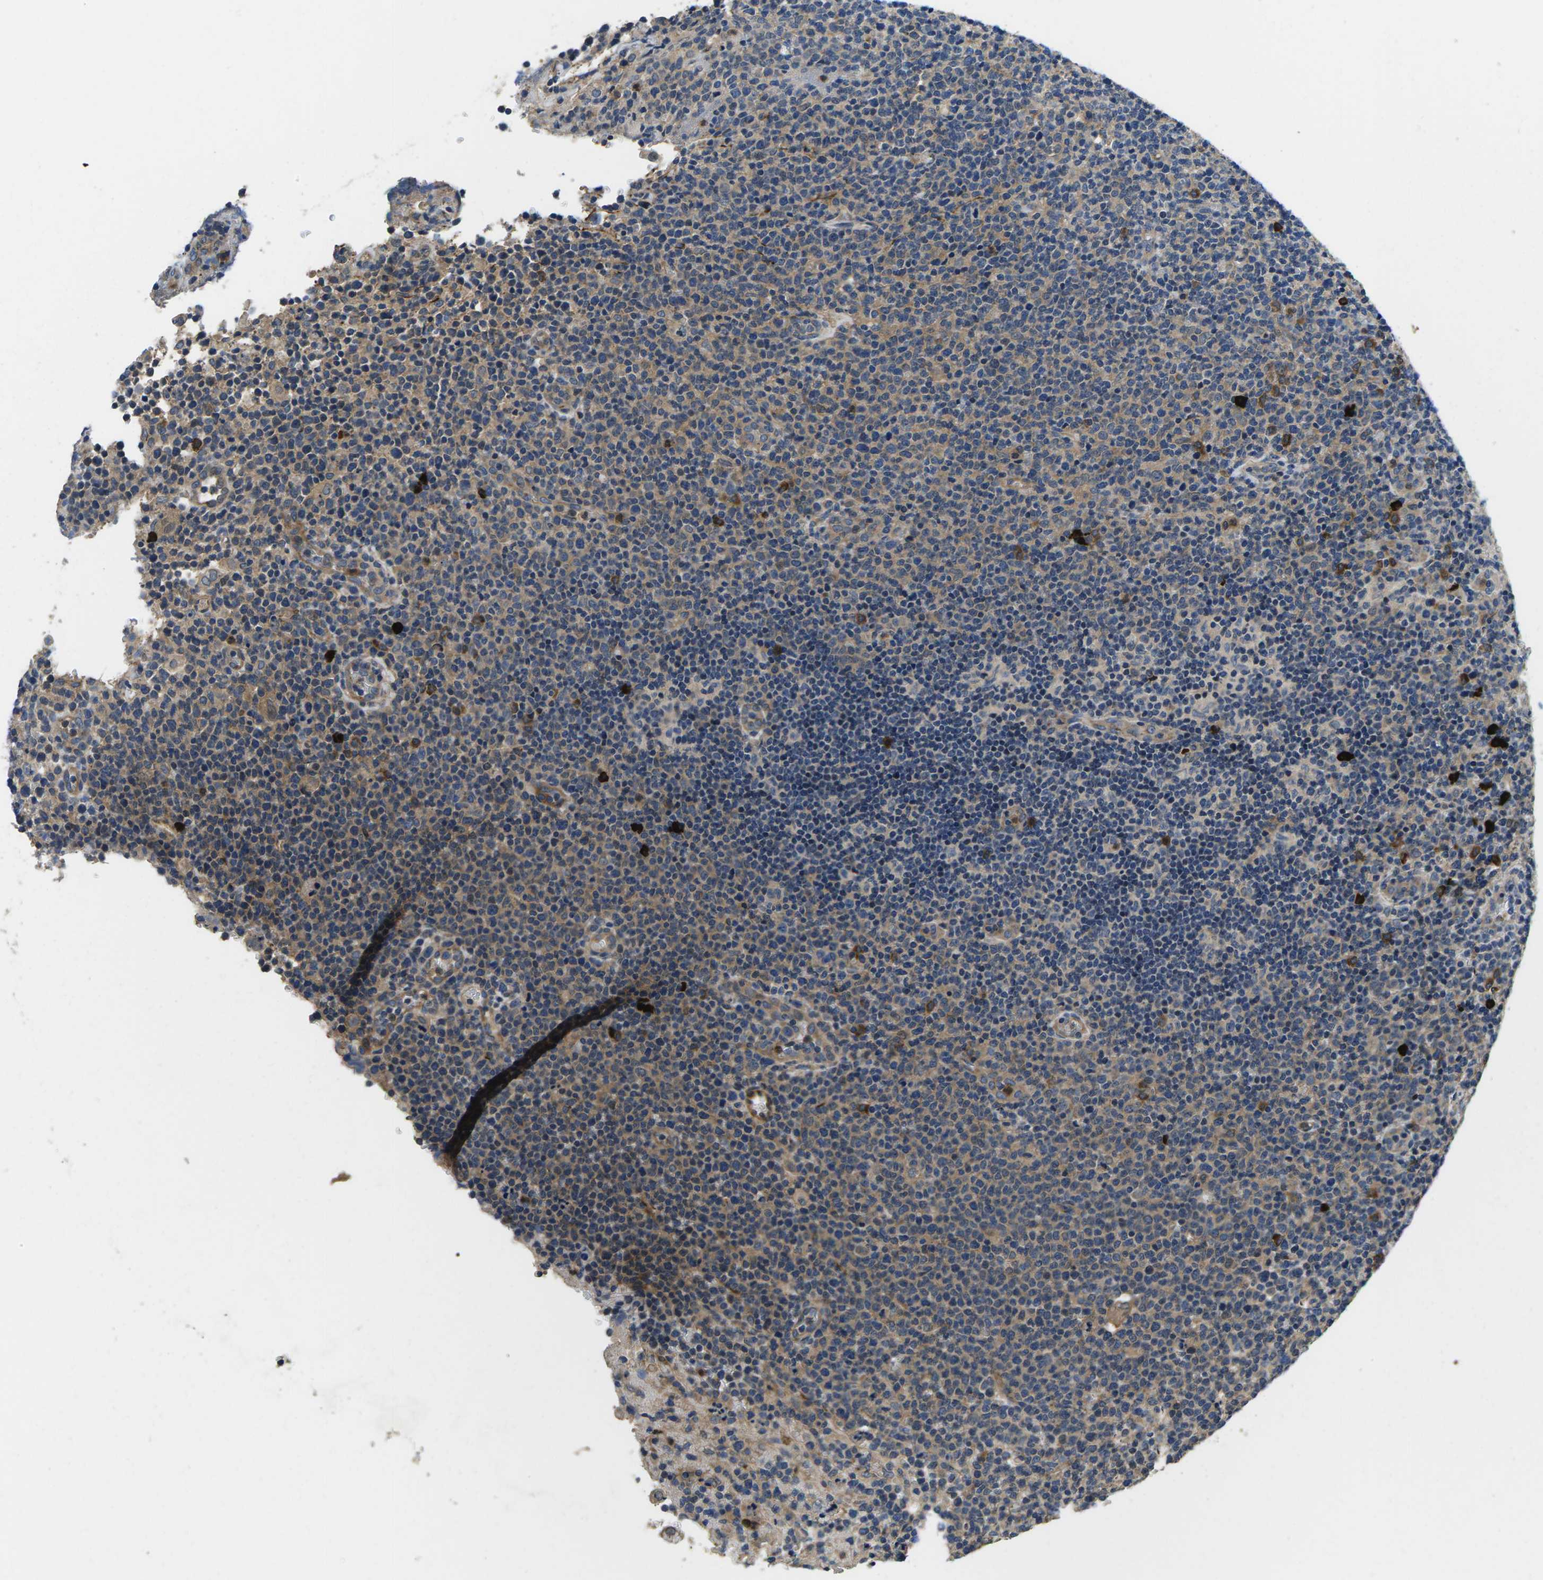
{"staining": {"intensity": "weak", "quantity": "25%-75%", "location": "cytoplasmic/membranous"}, "tissue": "lymphoma", "cell_type": "Tumor cells", "image_type": "cancer", "snomed": [{"axis": "morphology", "description": "Malignant lymphoma, non-Hodgkin's type, High grade"}, {"axis": "topography", "description": "Lymph node"}], "caption": "Lymphoma stained for a protein shows weak cytoplasmic/membranous positivity in tumor cells. (brown staining indicates protein expression, while blue staining denotes nuclei).", "gene": "PLCE1", "patient": {"sex": "male", "age": 61}}